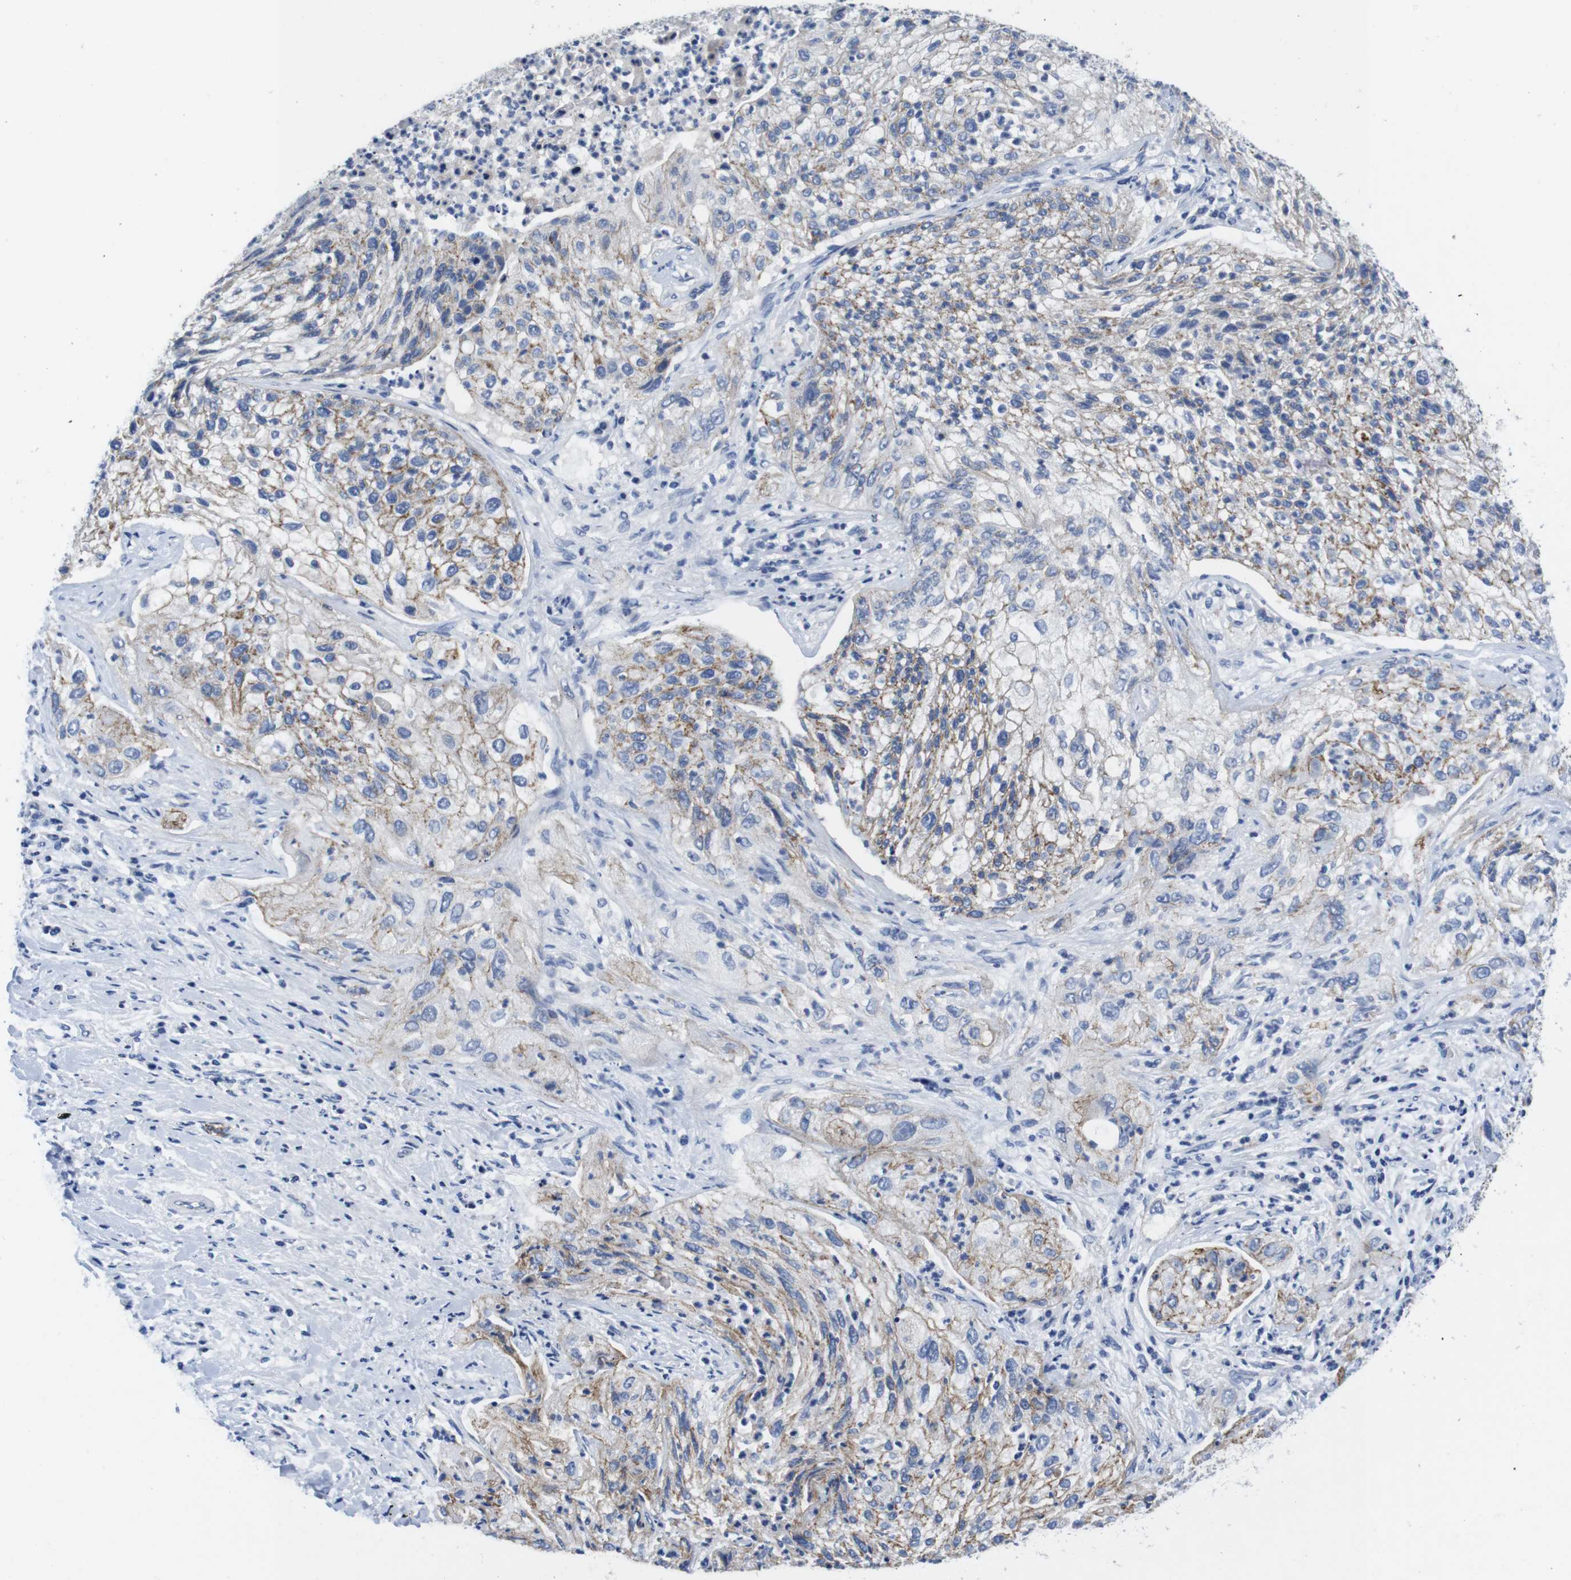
{"staining": {"intensity": "strong", "quantity": "25%-75%", "location": "cytoplasmic/membranous"}, "tissue": "lung cancer", "cell_type": "Tumor cells", "image_type": "cancer", "snomed": [{"axis": "morphology", "description": "Inflammation, NOS"}, {"axis": "morphology", "description": "Squamous cell carcinoma, NOS"}, {"axis": "topography", "description": "Lymph node"}, {"axis": "topography", "description": "Soft tissue"}, {"axis": "topography", "description": "Lung"}], "caption": "Immunohistochemistry (IHC) image of neoplastic tissue: human lung squamous cell carcinoma stained using immunohistochemistry (IHC) demonstrates high levels of strong protein expression localized specifically in the cytoplasmic/membranous of tumor cells, appearing as a cytoplasmic/membranous brown color.", "gene": "SCRIB", "patient": {"sex": "male", "age": 66}}